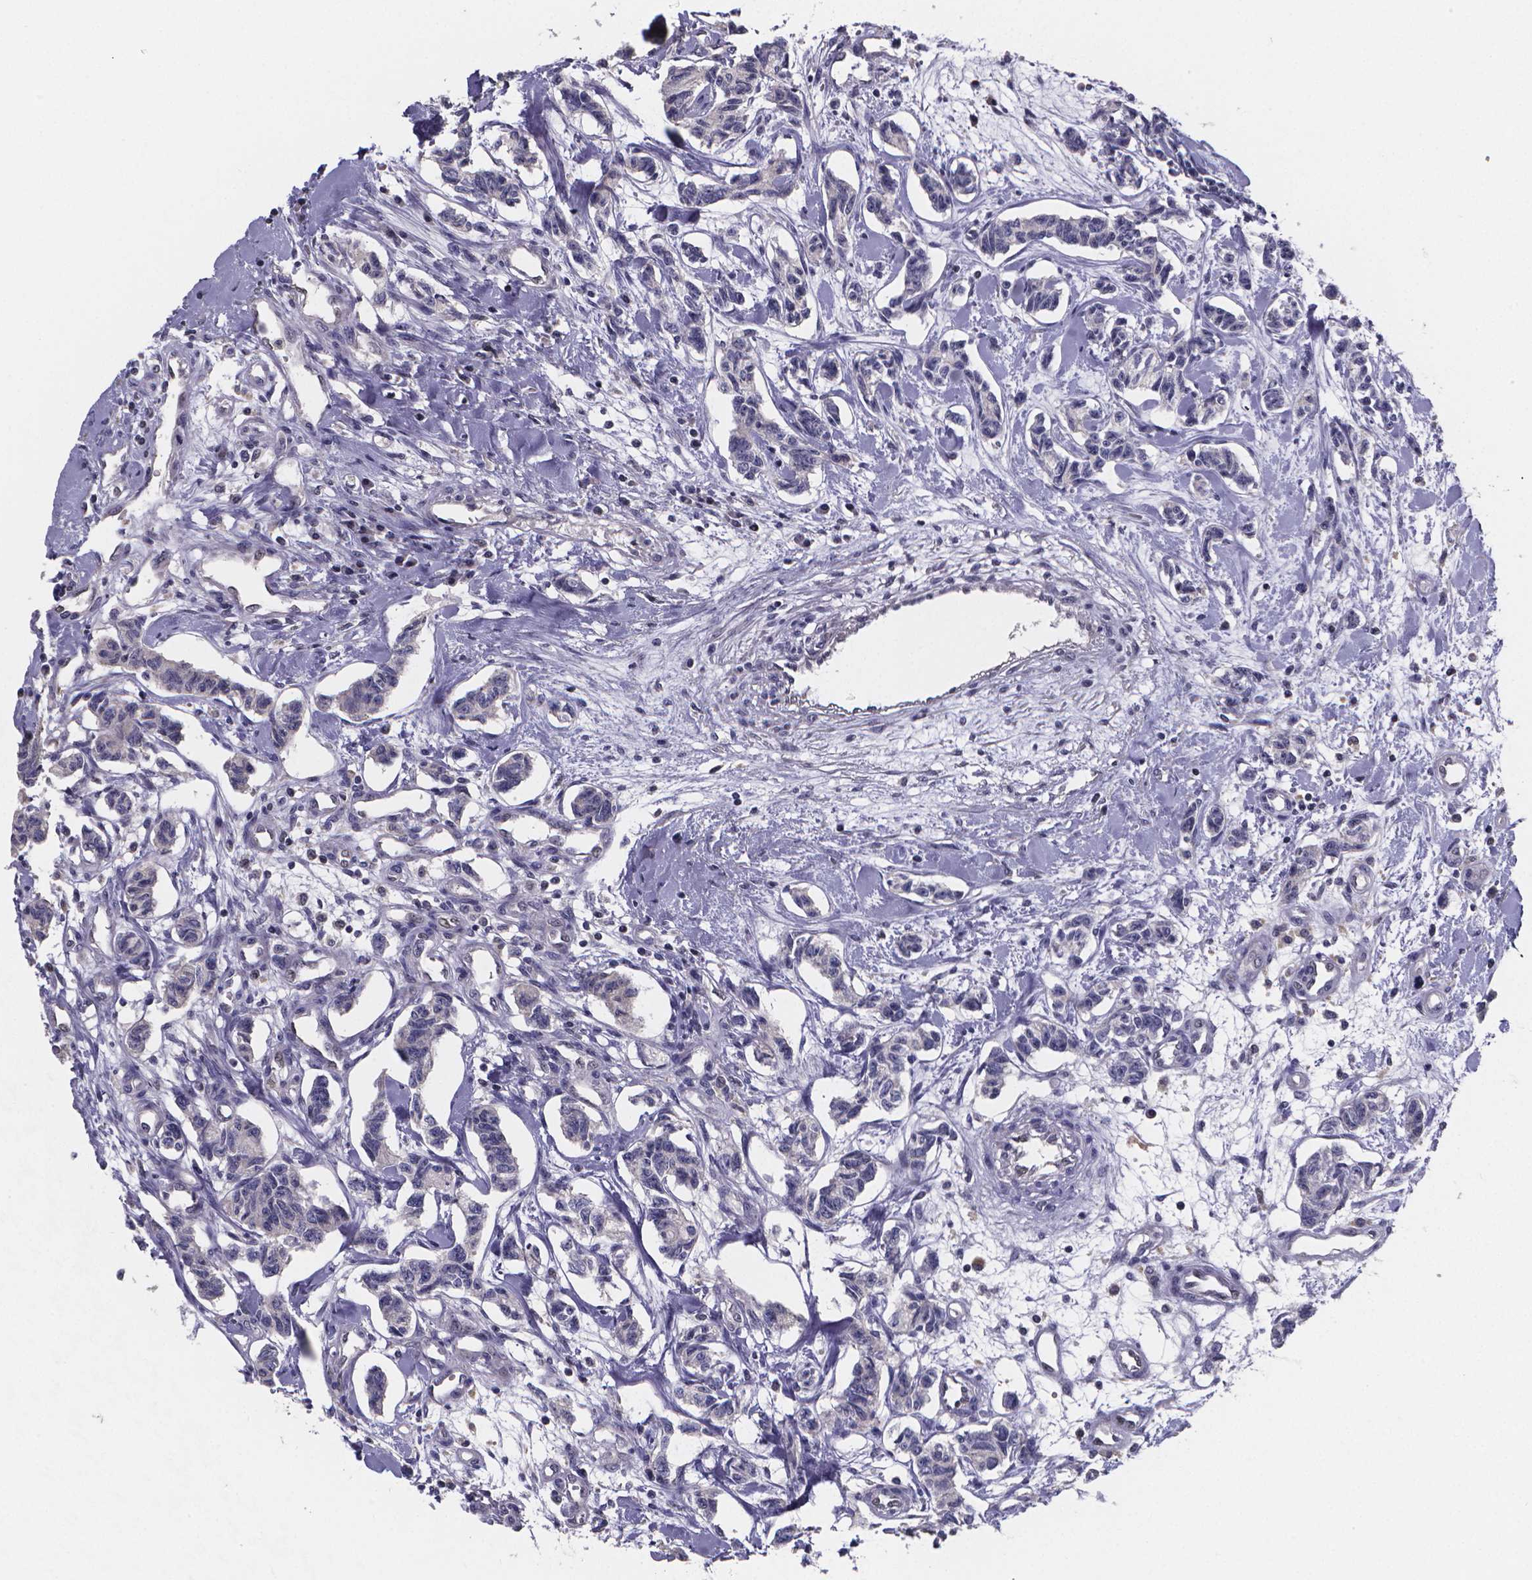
{"staining": {"intensity": "negative", "quantity": "none", "location": "none"}, "tissue": "carcinoid", "cell_type": "Tumor cells", "image_type": "cancer", "snomed": [{"axis": "morphology", "description": "Carcinoid, malignant, NOS"}, {"axis": "topography", "description": "Kidney"}], "caption": "A high-resolution histopathology image shows IHC staining of carcinoid, which reveals no significant positivity in tumor cells. (DAB (3,3'-diaminobenzidine) IHC, high magnification).", "gene": "PAH", "patient": {"sex": "female", "age": 41}}